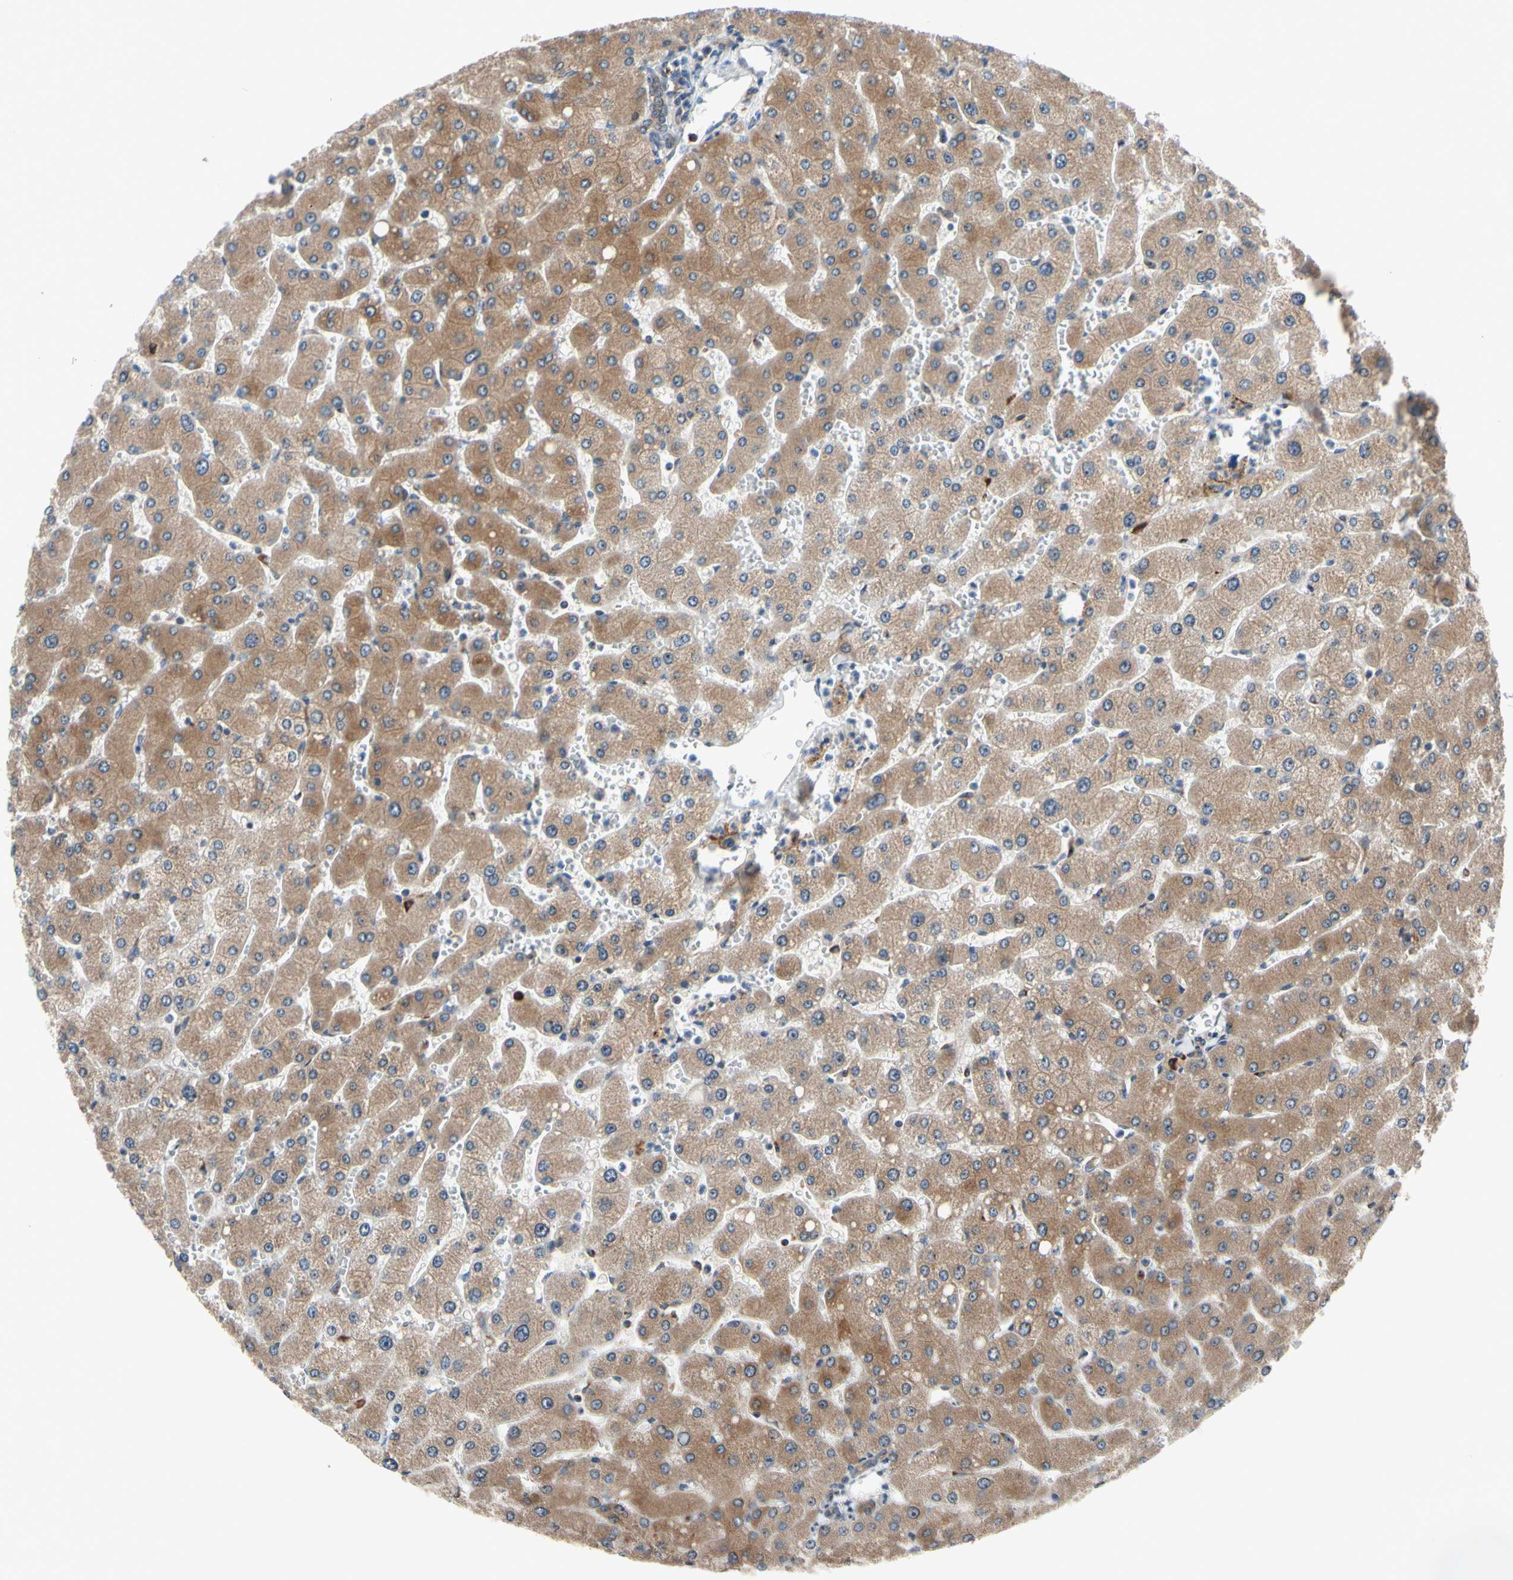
{"staining": {"intensity": "weak", "quantity": ">75%", "location": "cytoplasmic/membranous"}, "tissue": "liver", "cell_type": "Cholangiocytes", "image_type": "normal", "snomed": [{"axis": "morphology", "description": "Normal tissue, NOS"}, {"axis": "topography", "description": "Liver"}], "caption": "The image displays immunohistochemical staining of normal liver. There is weak cytoplasmic/membranous staining is appreciated in approximately >75% of cholangiocytes. (Stains: DAB in brown, nuclei in blue, Microscopy: brightfield microscopy at high magnification).", "gene": "TMED7", "patient": {"sex": "male", "age": 55}}